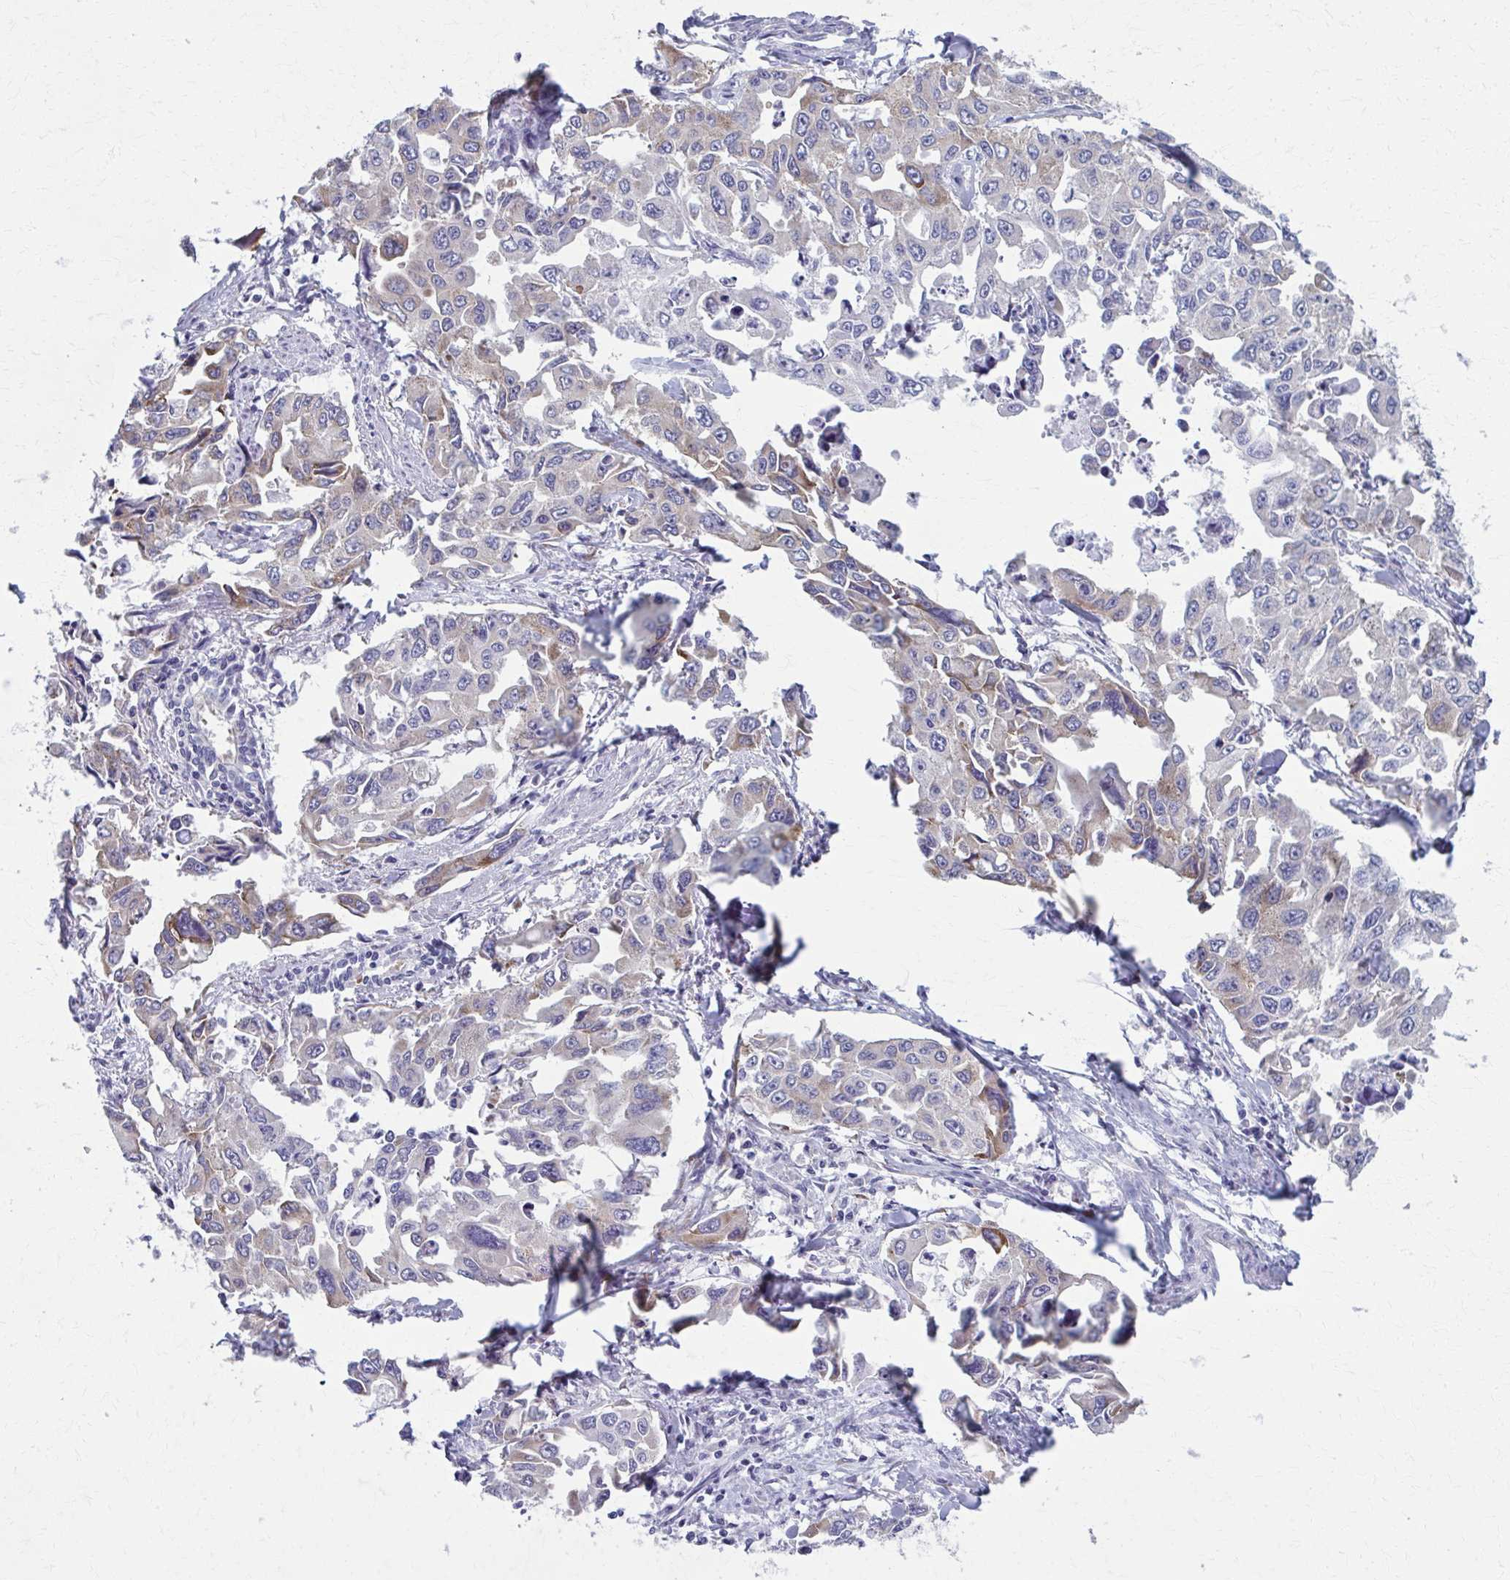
{"staining": {"intensity": "moderate", "quantity": "25%-75%", "location": "cytoplasmic/membranous"}, "tissue": "lung cancer", "cell_type": "Tumor cells", "image_type": "cancer", "snomed": [{"axis": "morphology", "description": "Adenocarcinoma, NOS"}, {"axis": "topography", "description": "Lung"}], "caption": "Immunohistochemistry image of human adenocarcinoma (lung) stained for a protein (brown), which displays medium levels of moderate cytoplasmic/membranous staining in approximately 25%-75% of tumor cells.", "gene": "SPATS2L", "patient": {"sex": "male", "age": 64}}